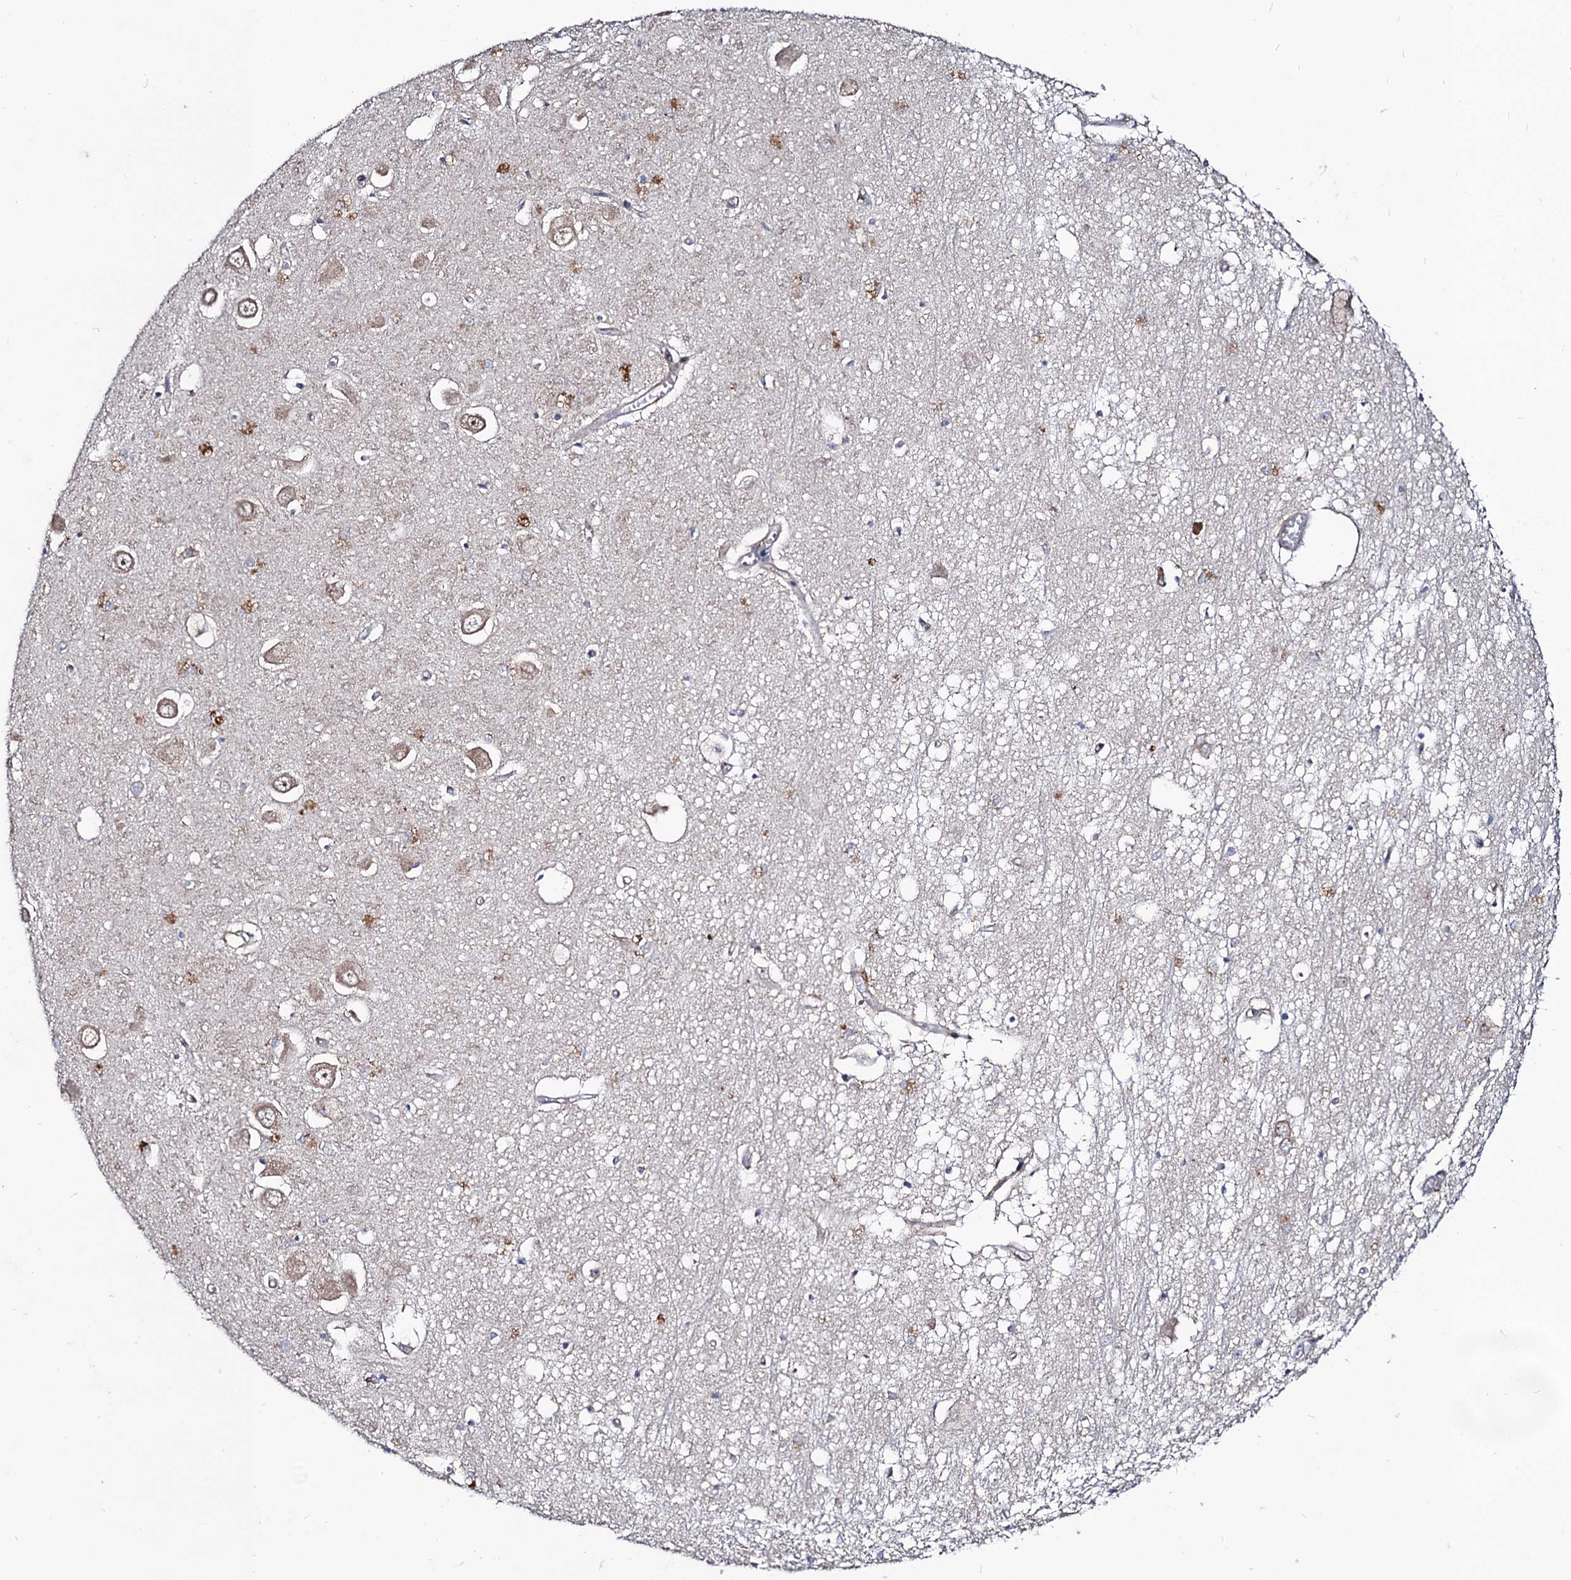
{"staining": {"intensity": "weak", "quantity": "<25%", "location": "cytoplasmic/membranous"}, "tissue": "hippocampus", "cell_type": "Glial cells", "image_type": "normal", "snomed": [{"axis": "morphology", "description": "Normal tissue, NOS"}, {"axis": "topography", "description": "Hippocampus"}], "caption": "Benign hippocampus was stained to show a protein in brown. There is no significant positivity in glial cells. The staining was performed using DAB (3,3'-diaminobenzidine) to visualize the protein expression in brown, while the nuclei were stained in blue with hematoxylin (Magnification: 20x).", "gene": "DYDC1", "patient": {"sex": "male", "age": 70}}